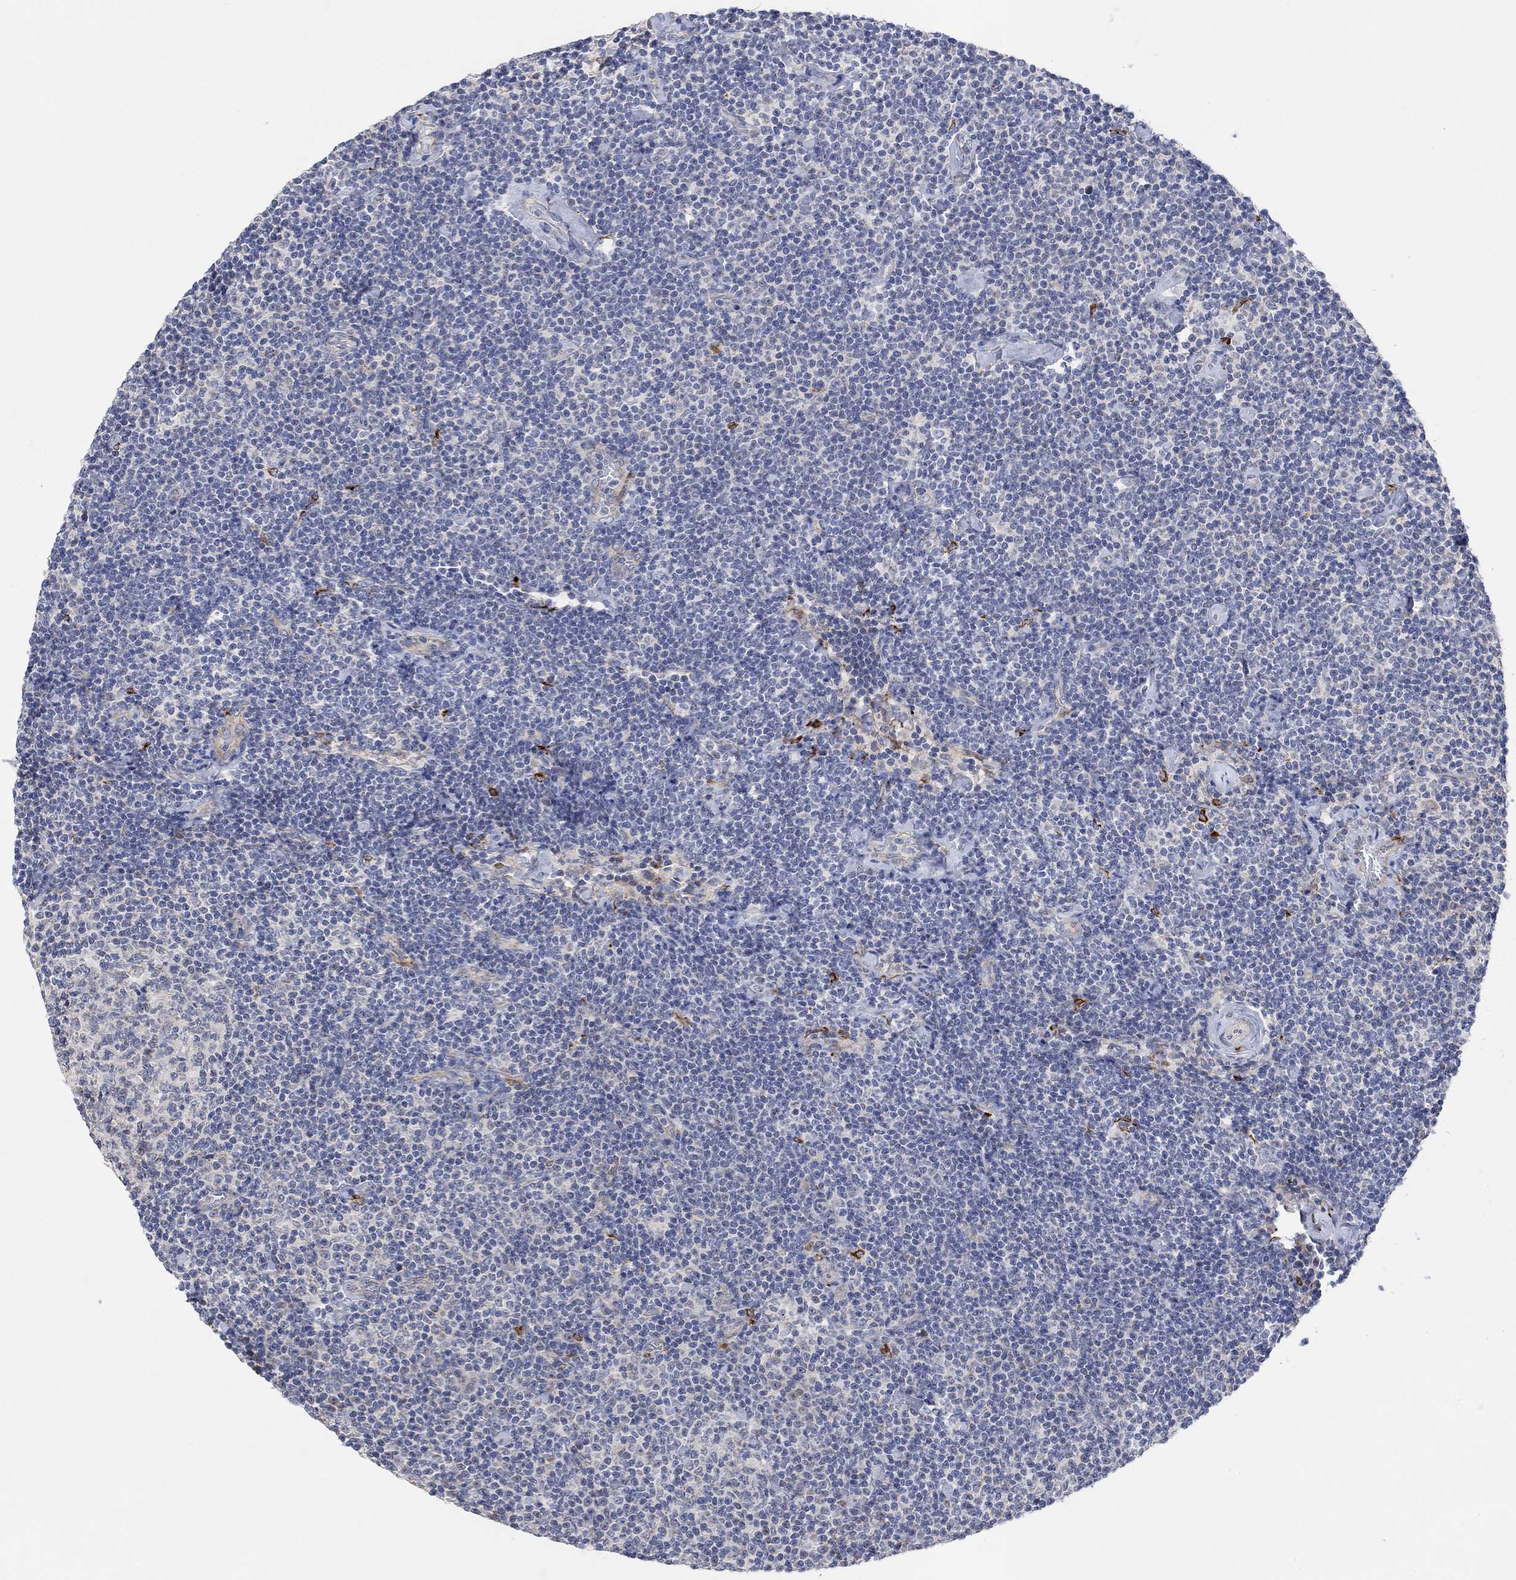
{"staining": {"intensity": "negative", "quantity": "none", "location": "none"}, "tissue": "lymphoma", "cell_type": "Tumor cells", "image_type": "cancer", "snomed": [{"axis": "morphology", "description": "Malignant lymphoma, non-Hodgkin's type, Low grade"}, {"axis": "topography", "description": "Lymph node"}], "caption": "This is an immunohistochemistry (IHC) image of low-grade malignant lymphoma, non-Hodgkin's type. There is no staining in tumor cells.", "gene": "HCRTR1", "patient": {"sex": "male", "age": 81}}